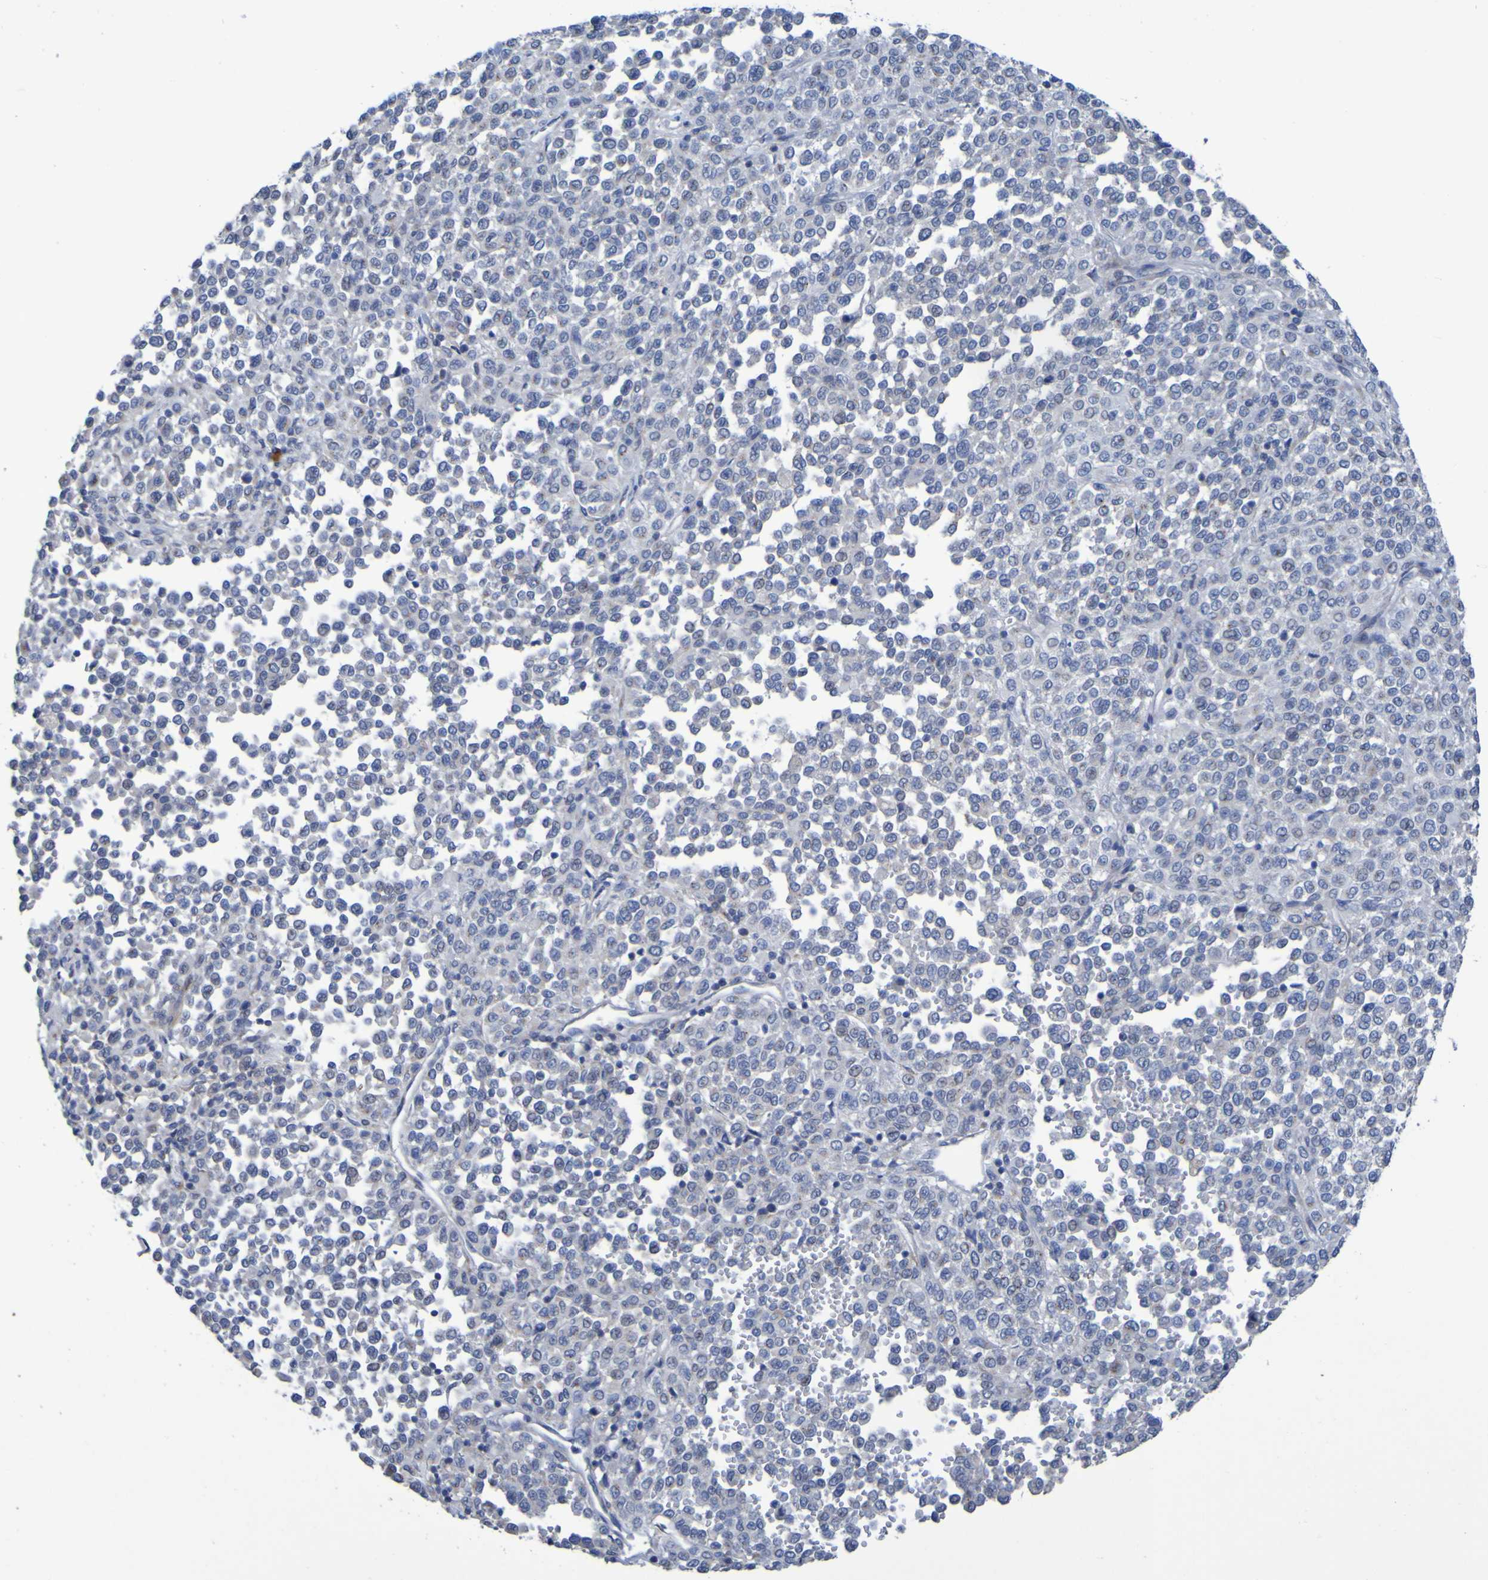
{"staining": {"intensity": "negative", "quantity": "none", "location": "none"}, "tissue": "melanoma", "cell_type": "Tumor cells", "image_type": "cancer", "snomed": [{"axis": "morphology", "description": "Malignant melanoma, Metastatic site"}, {"axis": "topography", "description": "Pancreas"}], "caption": "Melanoma was stained to show a protein in brown. There is no significant expression in tumor cells.", "gene": "C11orf24", "patient": {"sex": "female", "age": 30}}